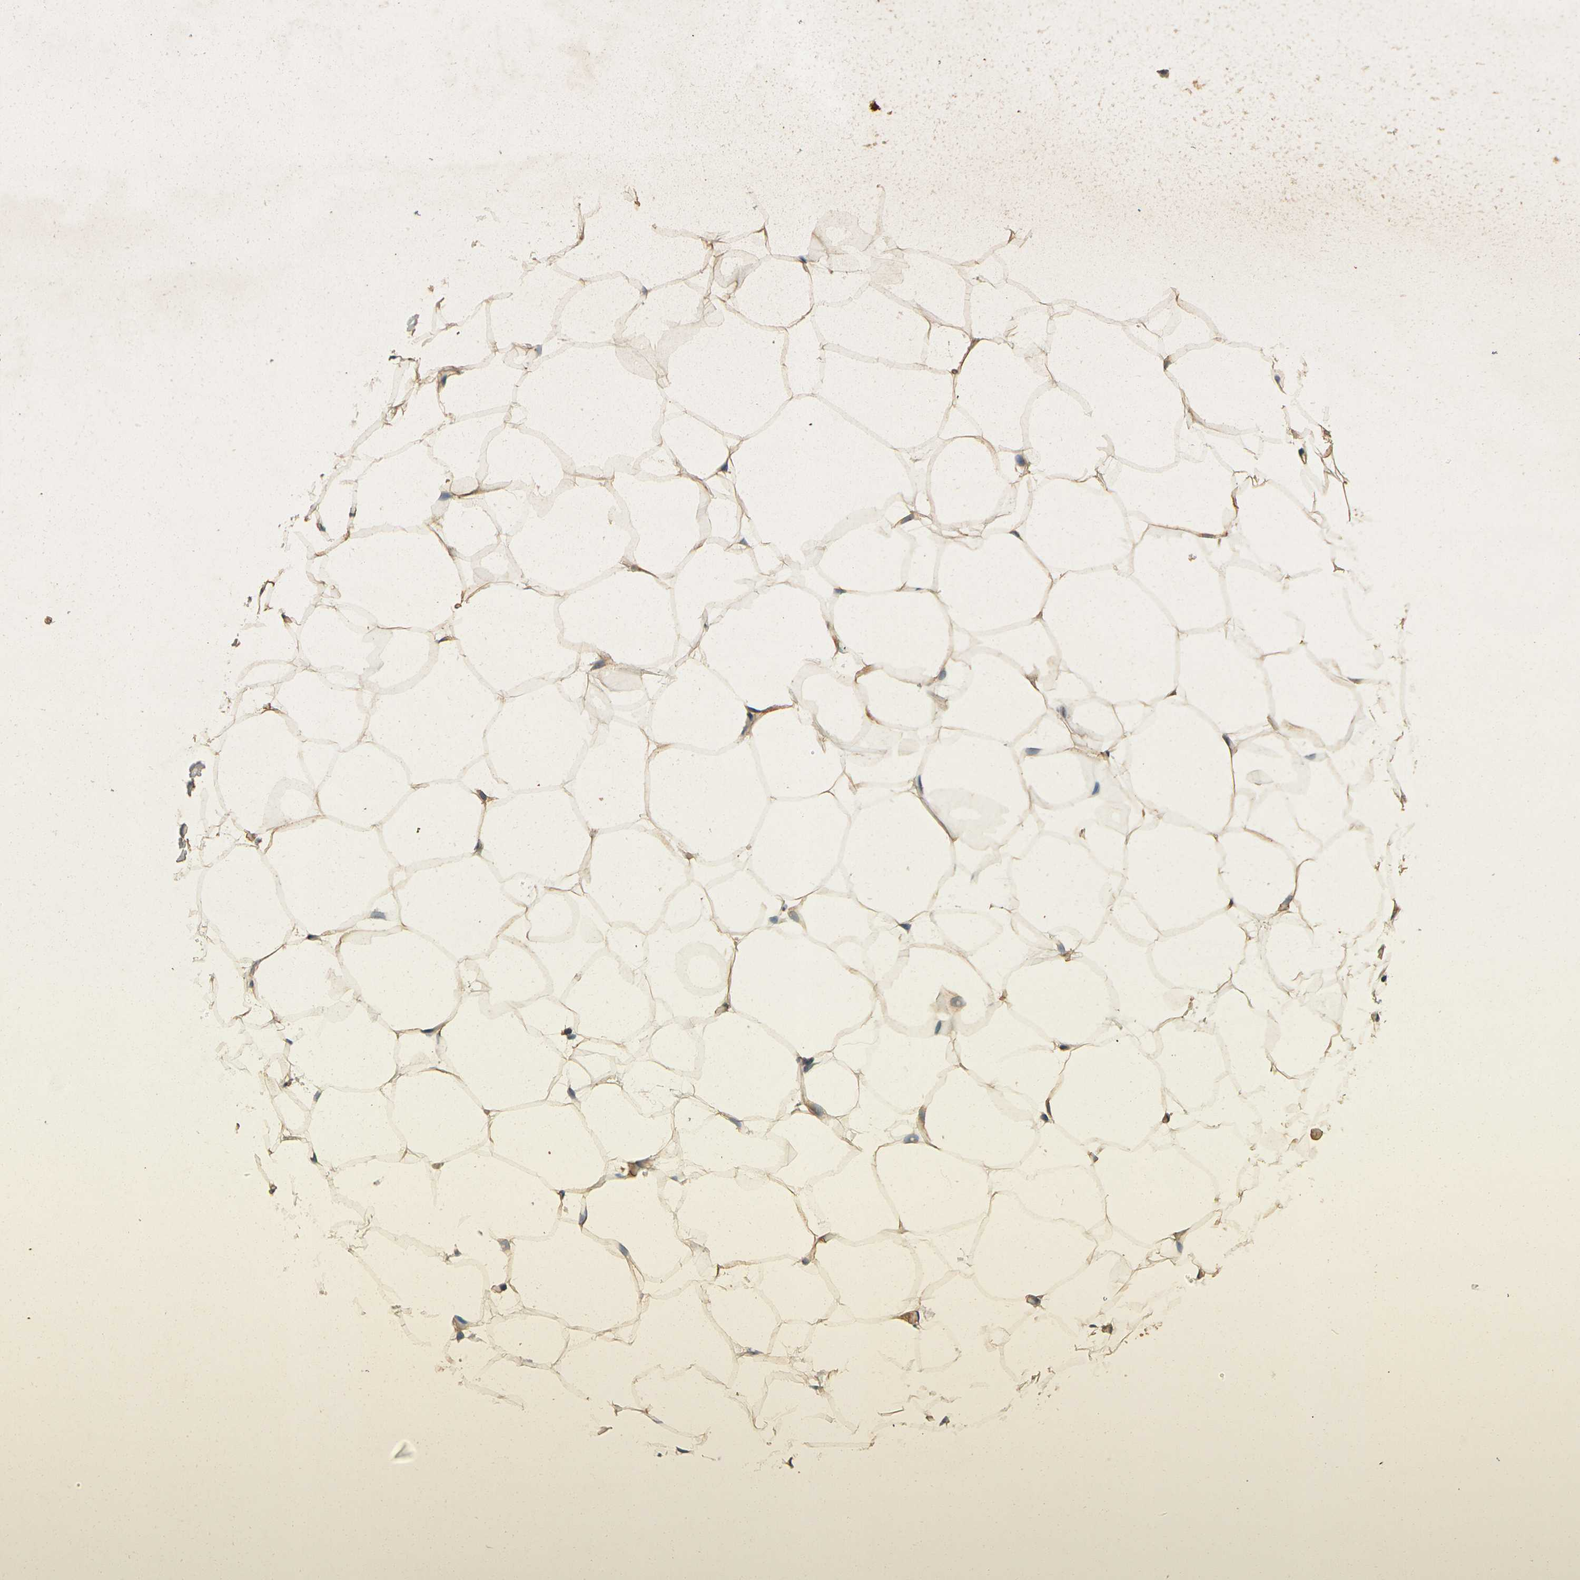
{"staining": {"intensity": "strong", "quantity": ">75%", "location": "cytoplasmic/membranous"}, "tissue": "adipose tissue", "cell_type": "Adipocytes", "image_type": "normal", "snomed": [{"axis": "morphology", "description": "Normal tissue, NOS"}, {"axis": "topography", "description": "Breast"}, {"axis": "topography", "description": "Adipose tissue"}], "caption": "A high-resolution photomicrograph shows immunohistochemistry (IHC) staining of normal adipose tissue, which reveals strong cytoplasmic/membranous expression in approximately >75% of adipocytes.", "gene": "MEGF9", "patient": {"sex": "female", "age": 25}}